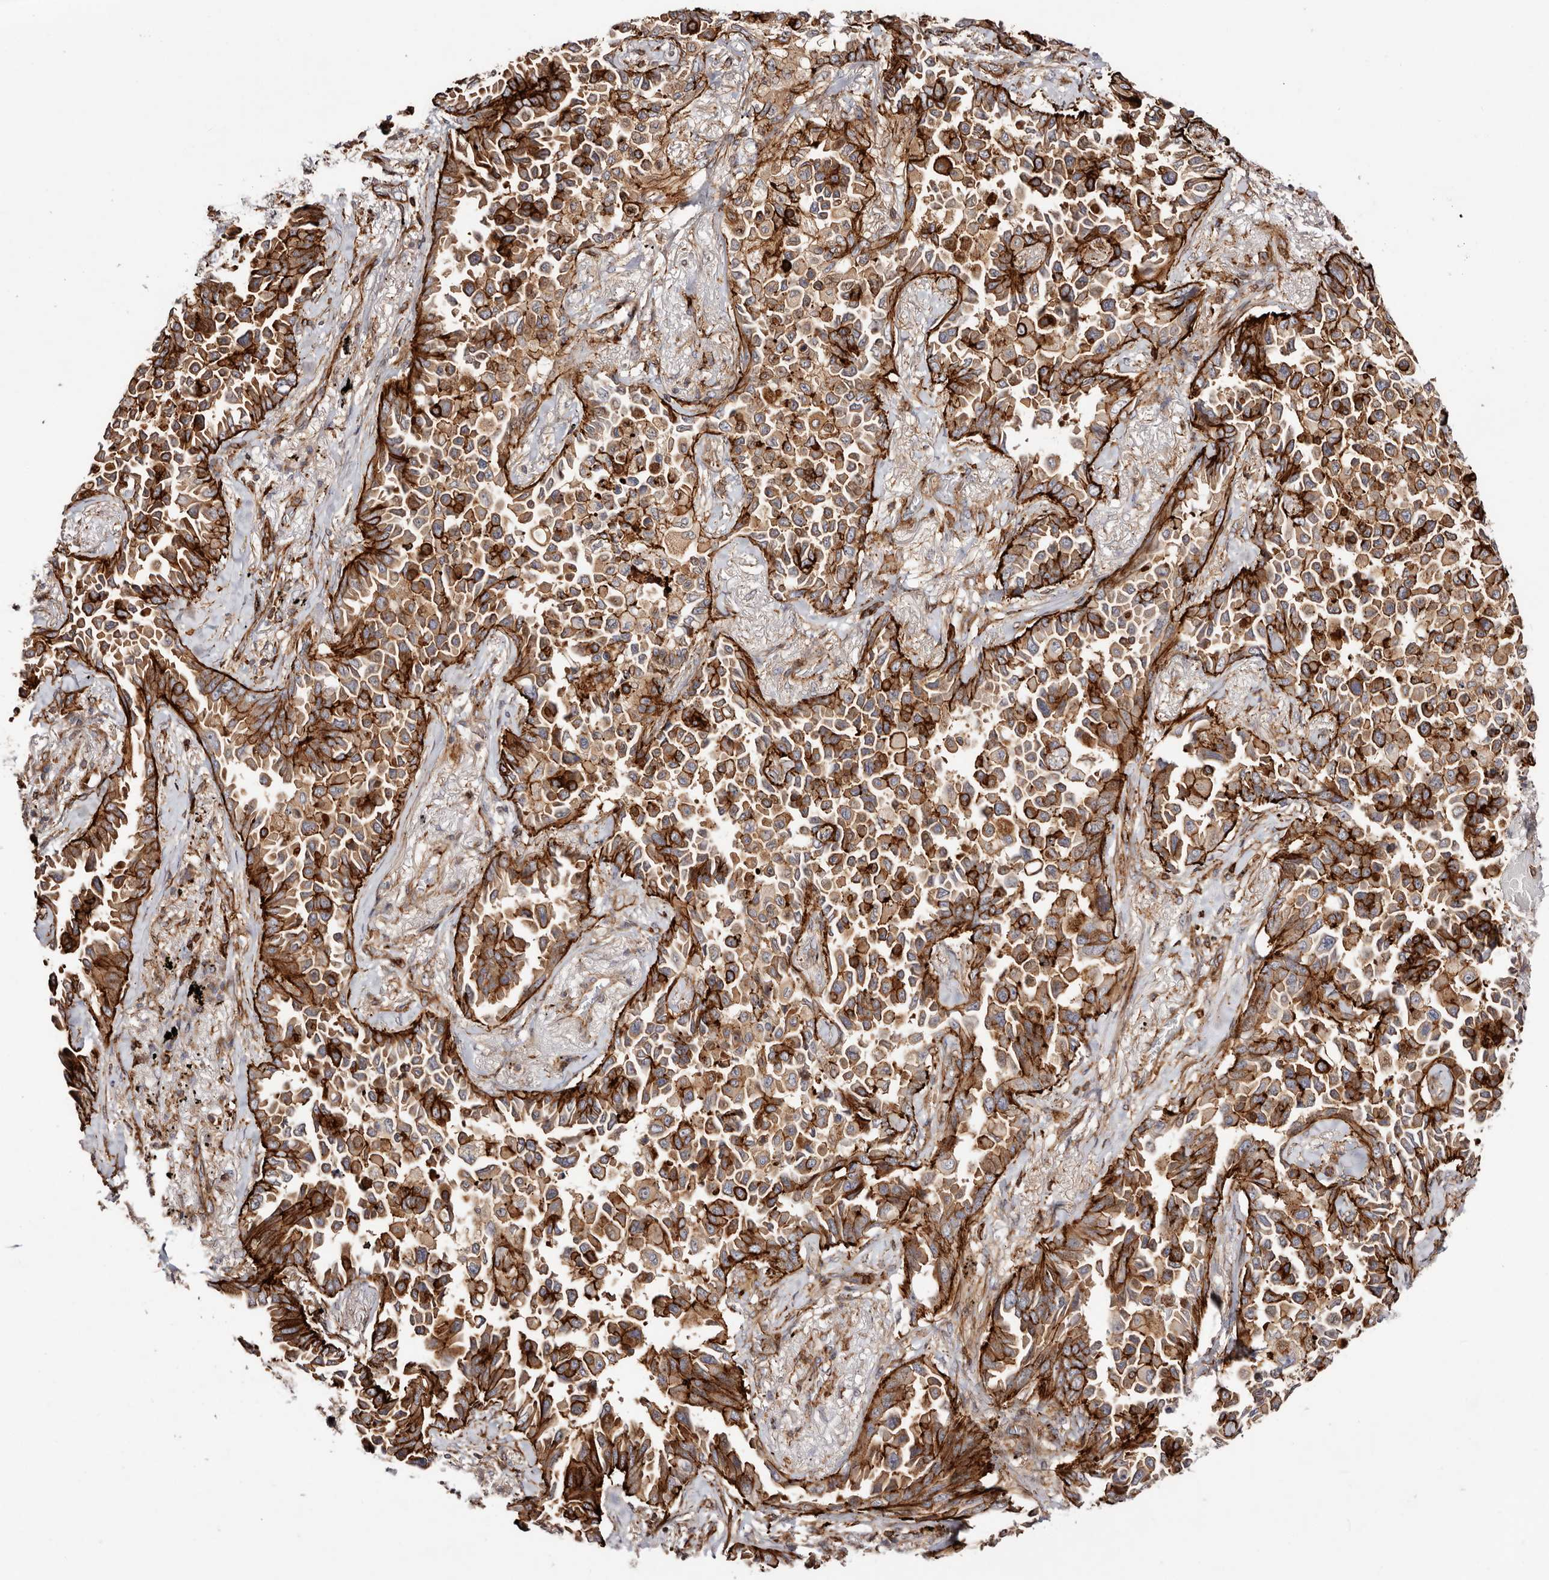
{"staining": {"intensity": "strong", "quantity": ">75%", "location": "cytoplasmic/membranous"}, "tissue": "lung cancer", "cell_type": "Tumor cells", "image_type": "cancer", "snomed": [{"axis": "morphology", "description": "Adenocarcinoma, NOS"}, {"axis": "topography", "description": "Lung"}], "caption": "Immunohistochemistry of adenocarcinoma (lung) shows high levels of strong cytoplasmic/membranous staining in approximately >75% of tumor cells.", "gene": "PTPN22", "patient": {"sex": "female", "age": 67}}